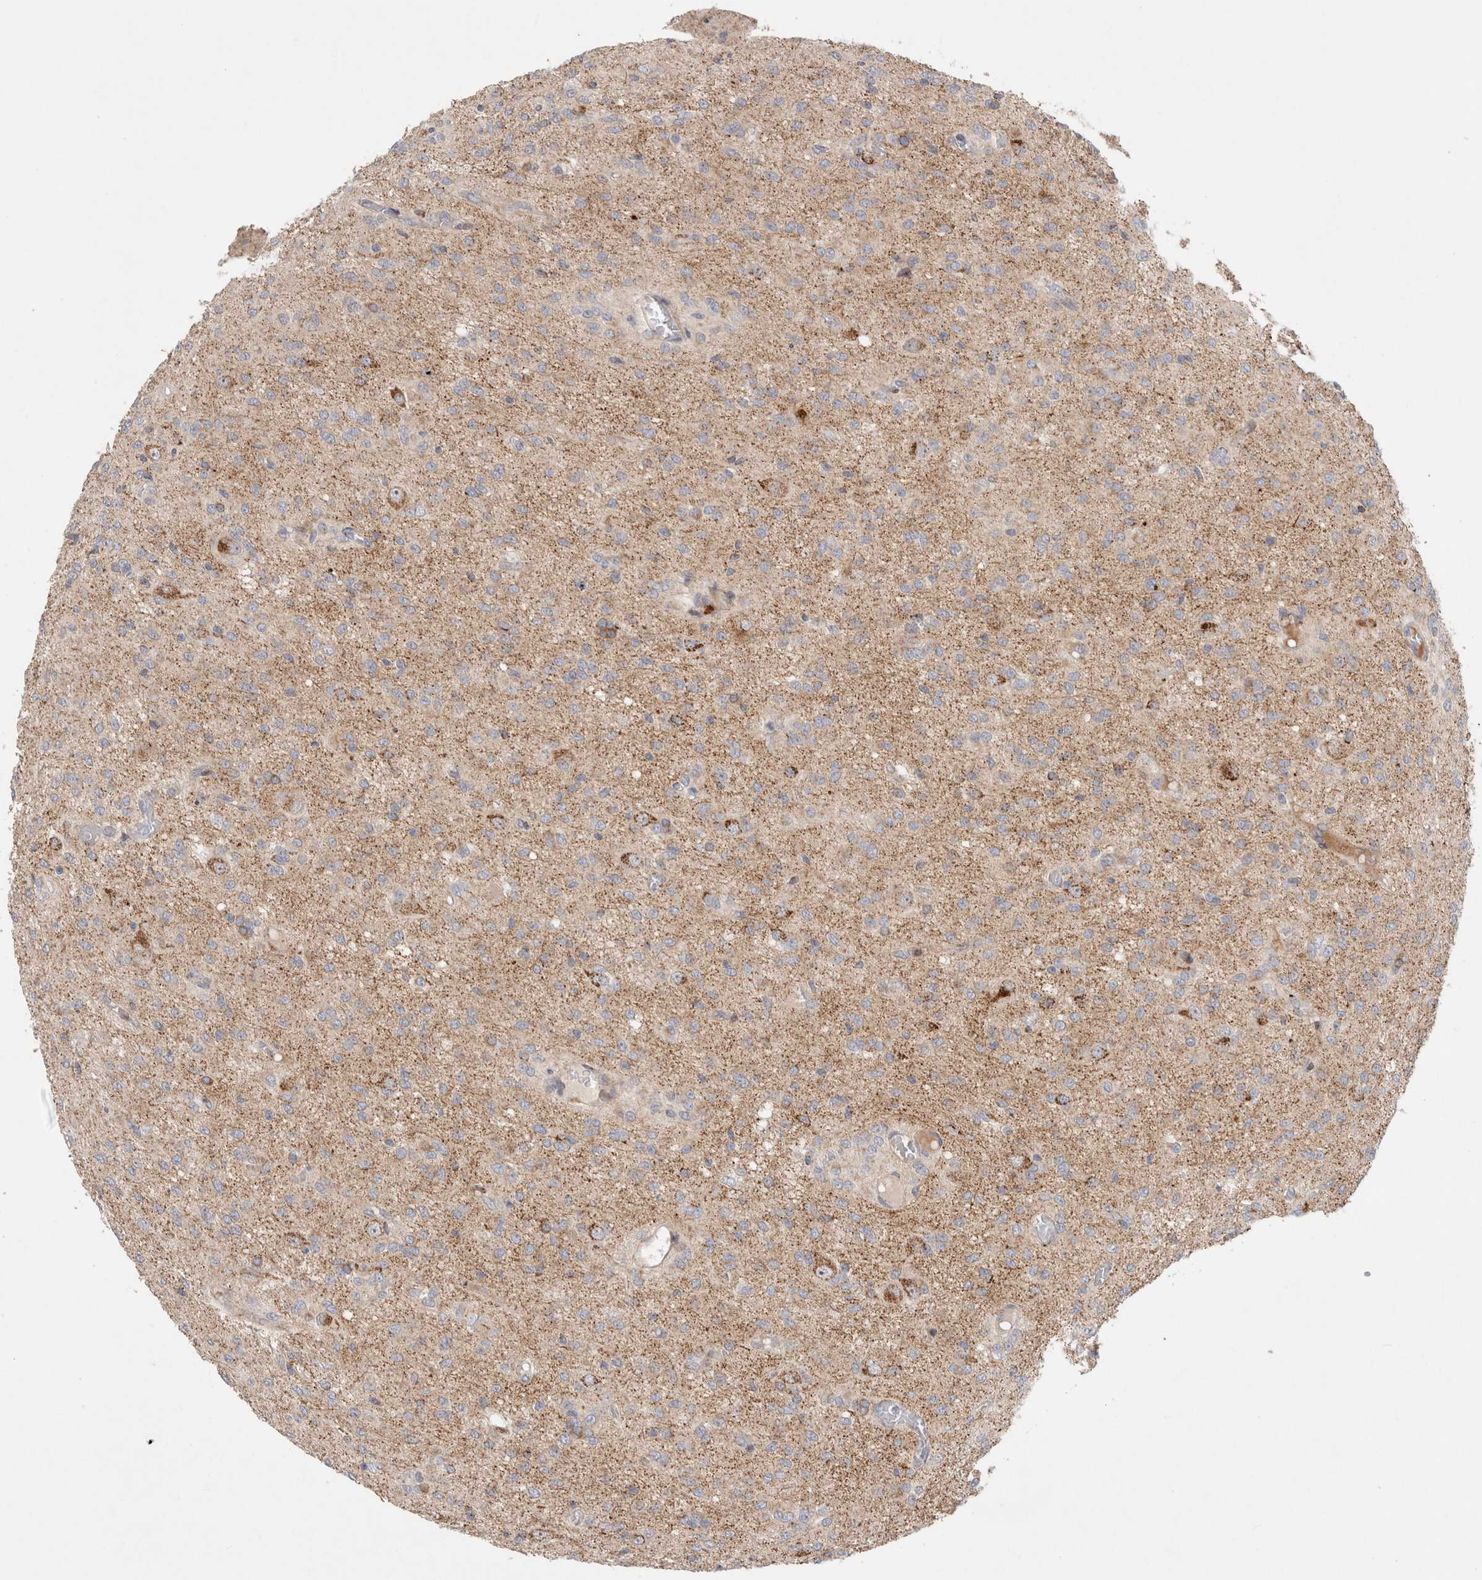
{"staining": {"intensity": "moderate", "quantity": "<25%", "location": "cytoplasmic/membranous"}, "tissue": "glioma", "cell_type": "Tumor cells", "image_type": "cancer", "snomed": [{"axis": "morphology", "description": "Glioma, malignant, High grade"}, {"axis": "topography", "description": "Brain"}], "caption": "Moderate cytoplasmic/membranous expression for a protein is appreciated in approximately <25% of tumor cells of malignant glioma (high-grade) using immunohistochemistry.", "gene": "CHADL", "patient": {"sex": "female", "age": 59}}